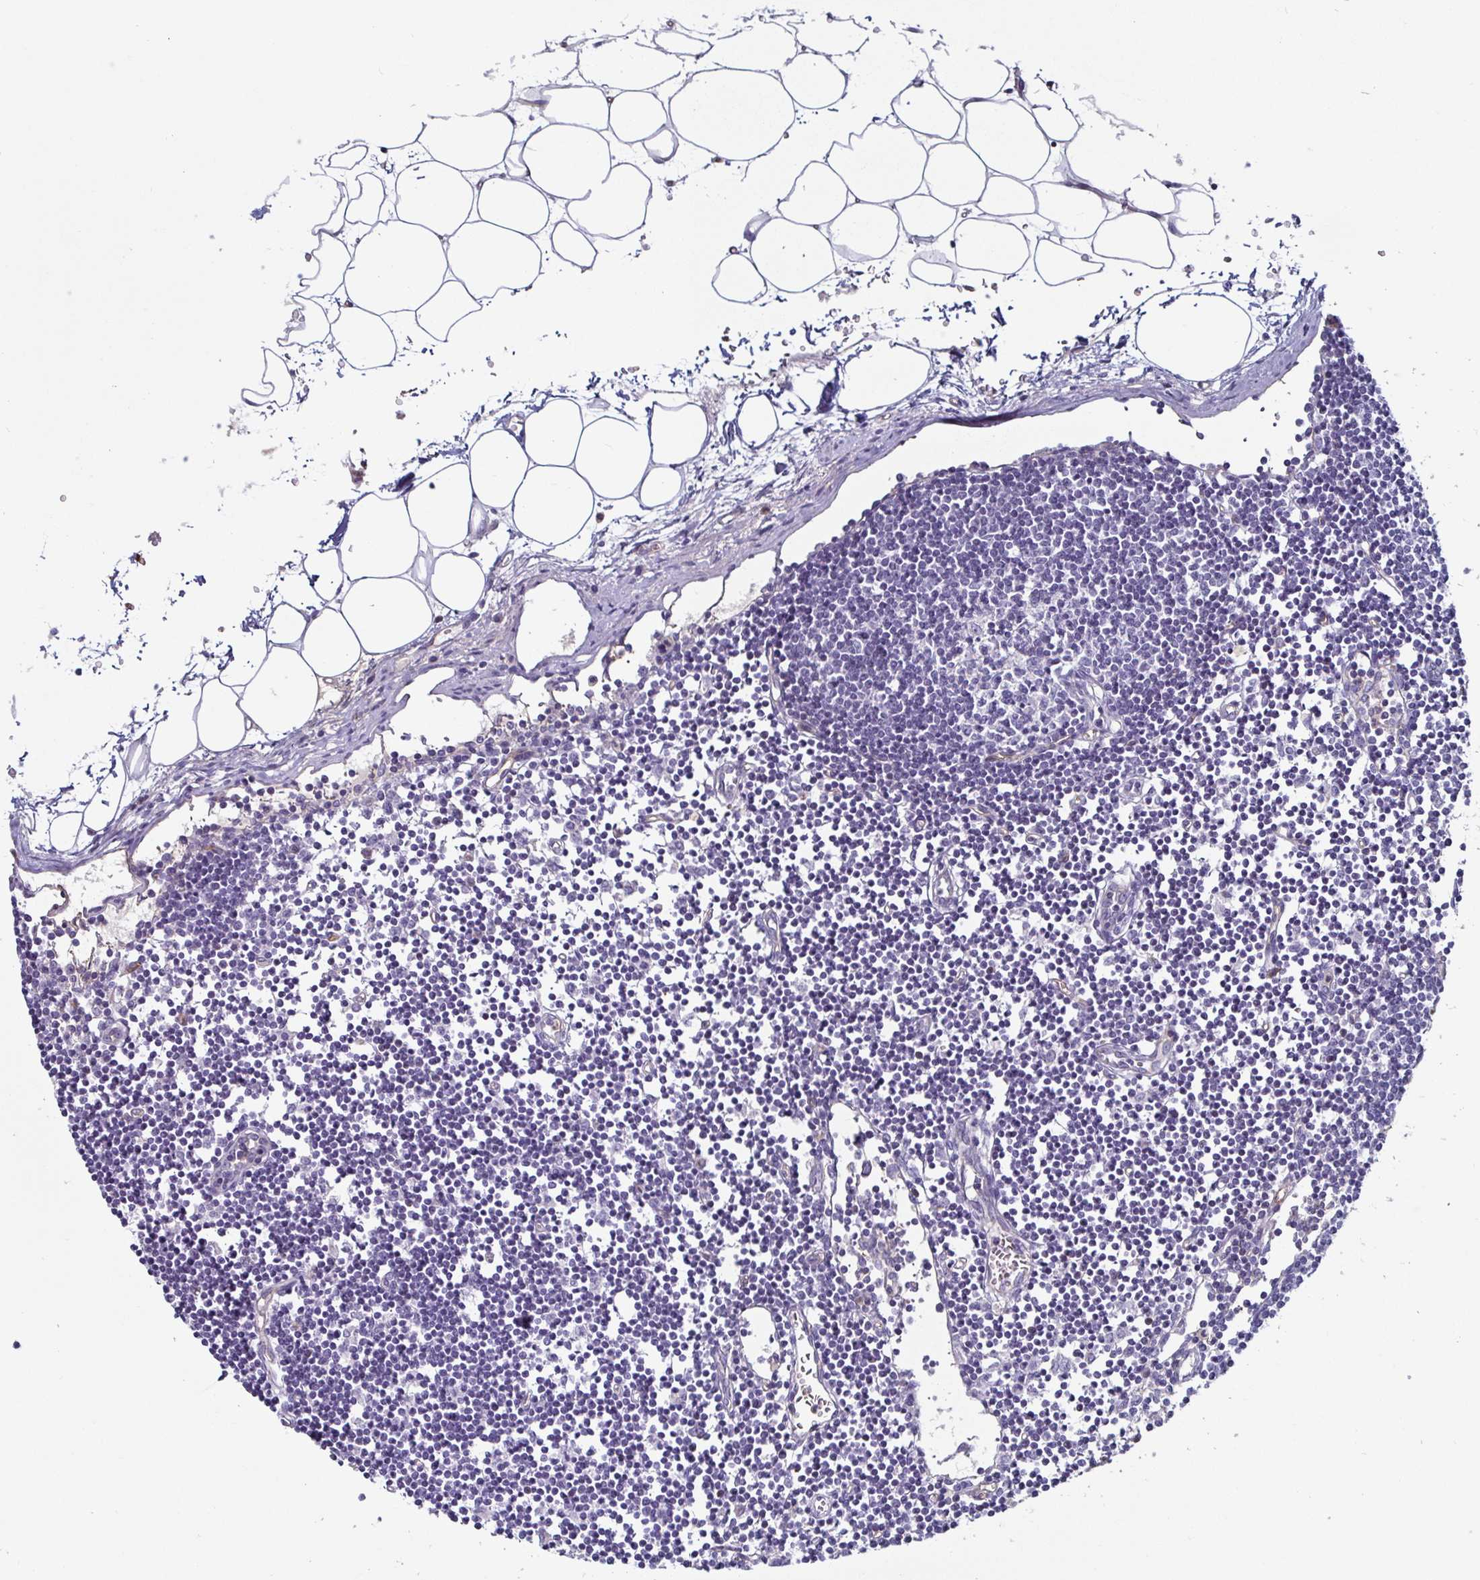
{"staining": {"intensity": "negative", "quantity": "none", "location": "none"}, "tissue": "lymph node", "cell_type": "Germinal center cells", "image_type": "normal", "snomed": [{"axis": "morphology", "description": "Normal tissue, NOS"}, {"axis": "topography", "description": "Lymph node"}], "caption": "Germinal center cells are negative for brown protein staining in benign lymph node. The staining was performed using DAB (3,3'-diaminobenzidine) to visualize the protein expression in brown, while the nuclei were stained in blue with hematoxylin (Magnification: 20x).", "gene": "ACSBG2", "patient": {"sex": "female", "age": 65}}